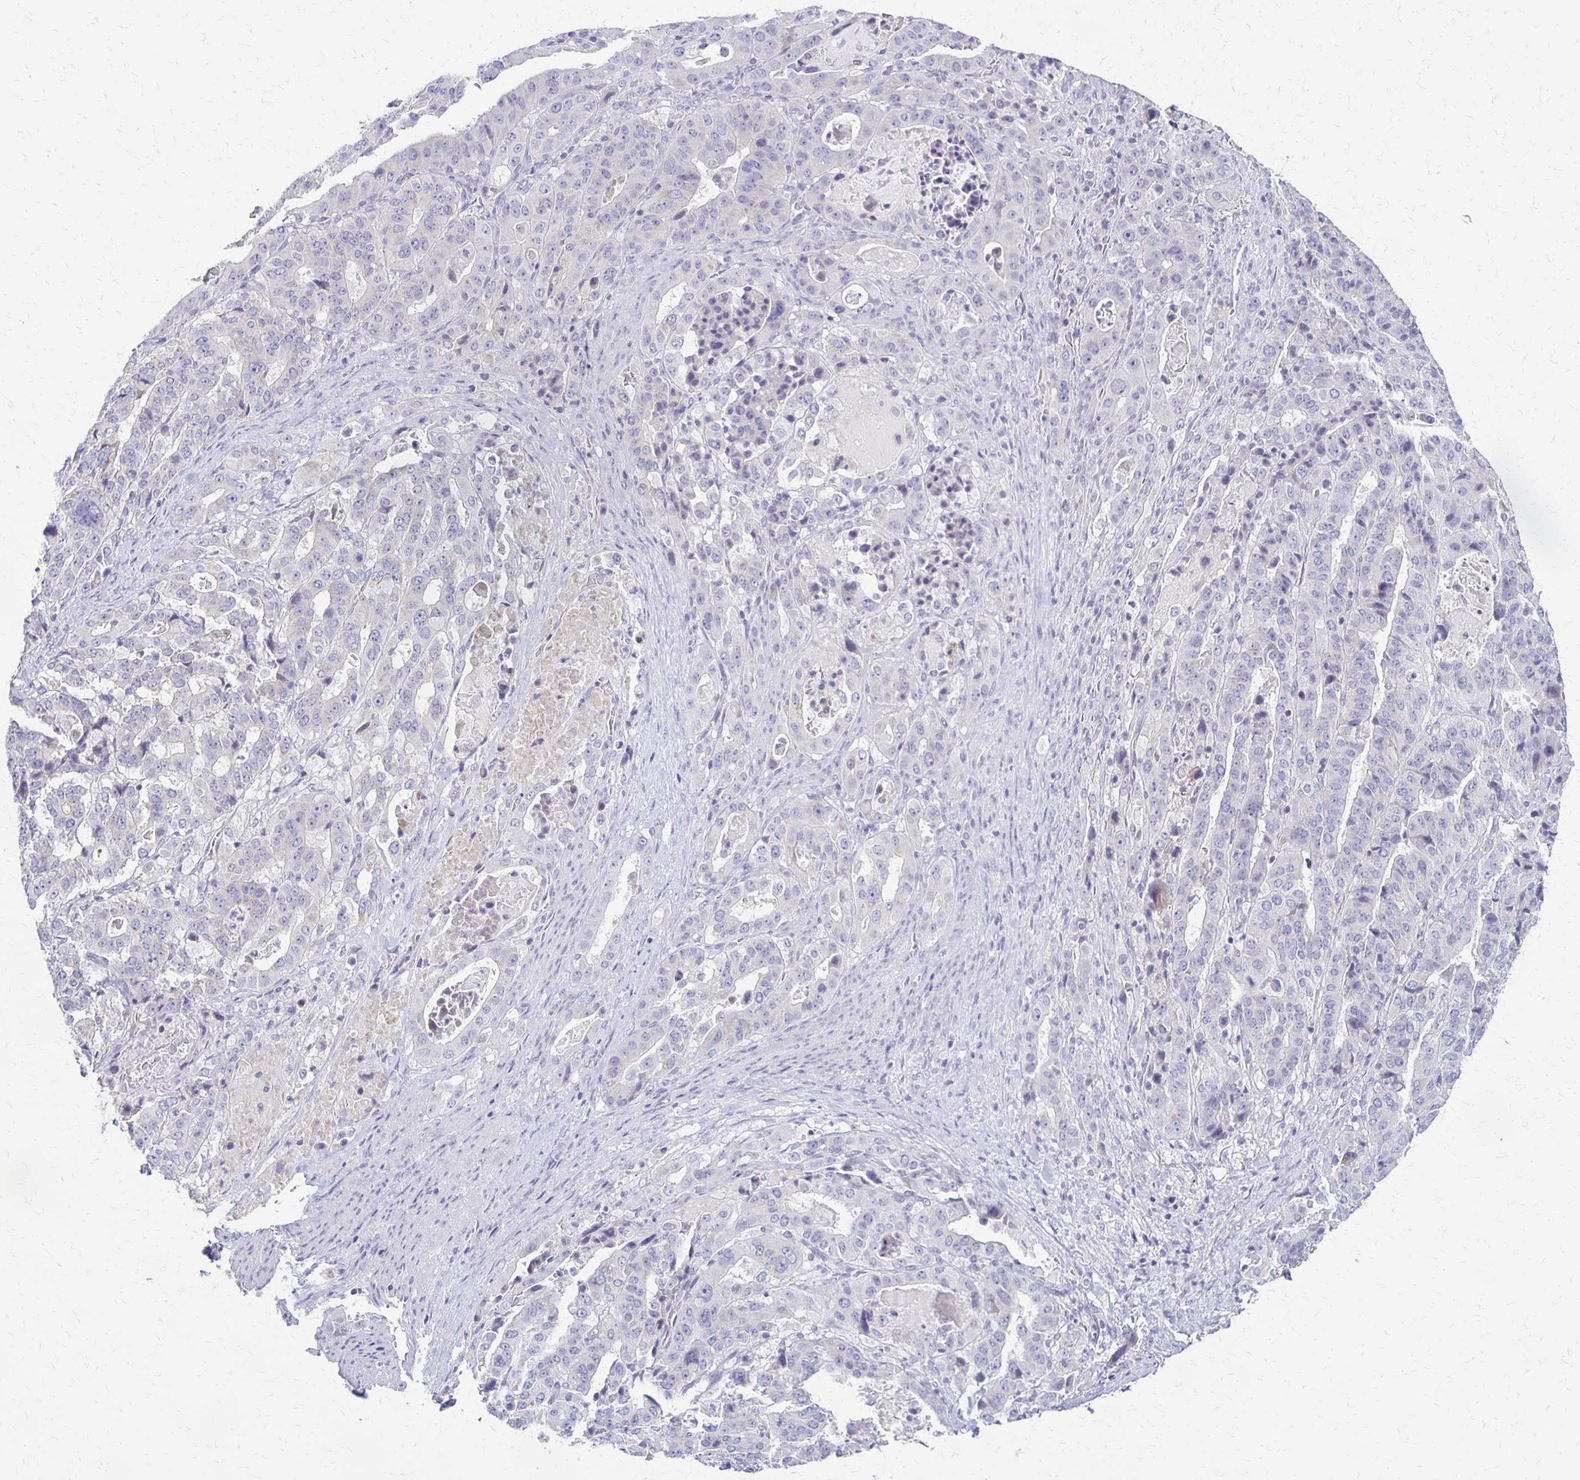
{"staining": {"intensity": "negative", "quantity": "none", "location": "none"}, "tissue": "stomach cancer", "cell_type": "Tumor cells", "image_type": "cancer", "snomed": [{"axis": "morphology", "description": "Adenocarcinoma, NOS"}, {"axis": "topography", "description": "Stomach"}], "caption": "Immunohistochemistry (IHC) photomicrograph of human stomach cancer stained for a protein (brown), which exhibits no expression in tumor cells. (Brightfield microscopy of DAB (3,3'-diaminobenzidine) immunohistochemistry (IHC) at high magnification).", "gene": "RHOC", "patient": {"sex": "male", "age": 48}}